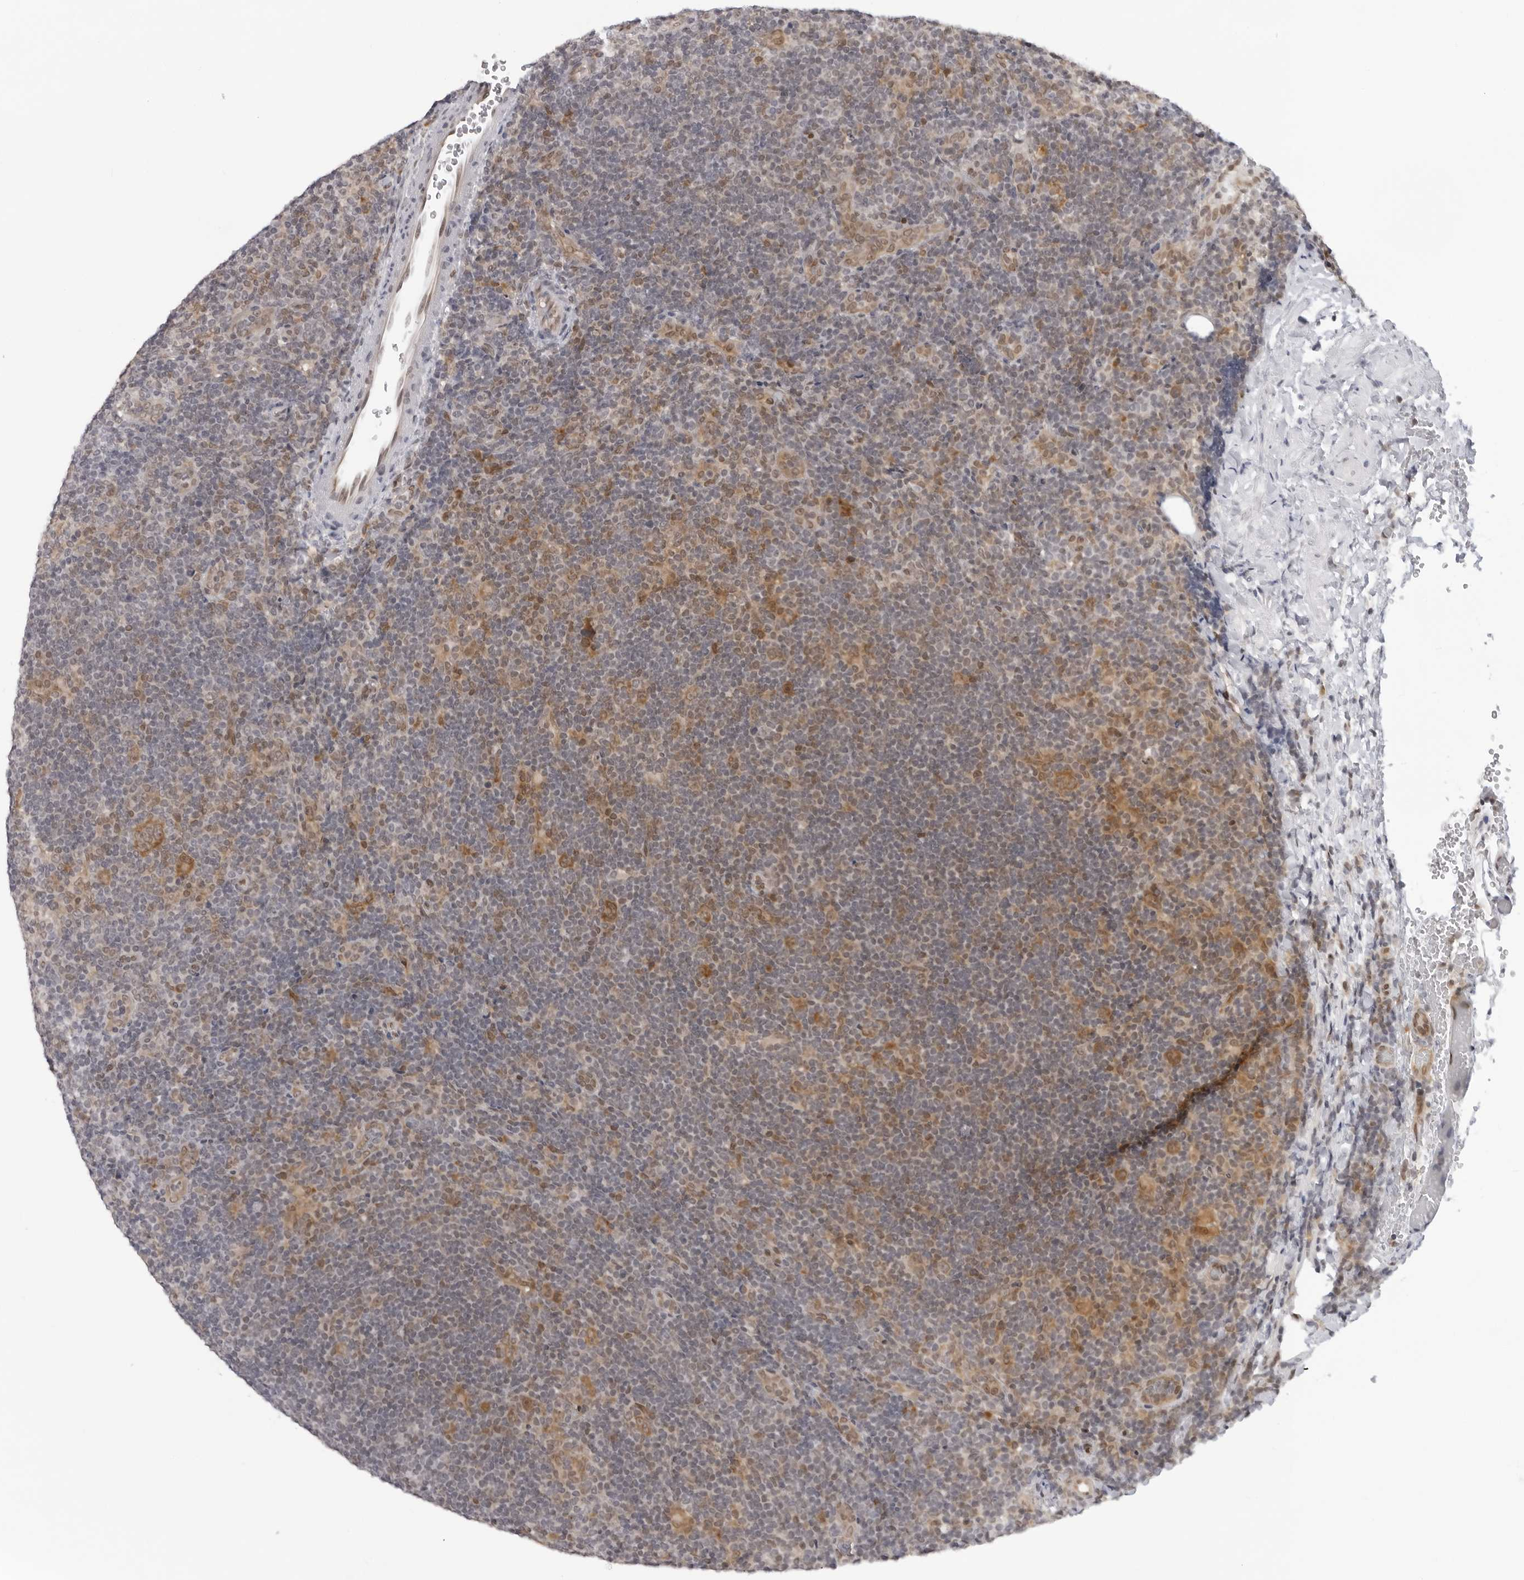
{"staining": {"intensity": "moderate", "quantity": ">75%", "location": "cytoplasmic/membranous"}, "tissue": "lymphoma", "cell_type": "Tumor cells", "image_type": "cancer", "snomed": [{"axis": "morphology", "description": "Hodgkin's disease, NOS"}, {"axis": "topography", "description": "Lymph node"}], "caption": "Hodgkin's disease stained for a protein (brown) reveals moderate cytoplasmic/membranous positive expression in about >75% of tumor cells.", "gene": "CASP7", "patient": {"sex": "female", "age": 57}}